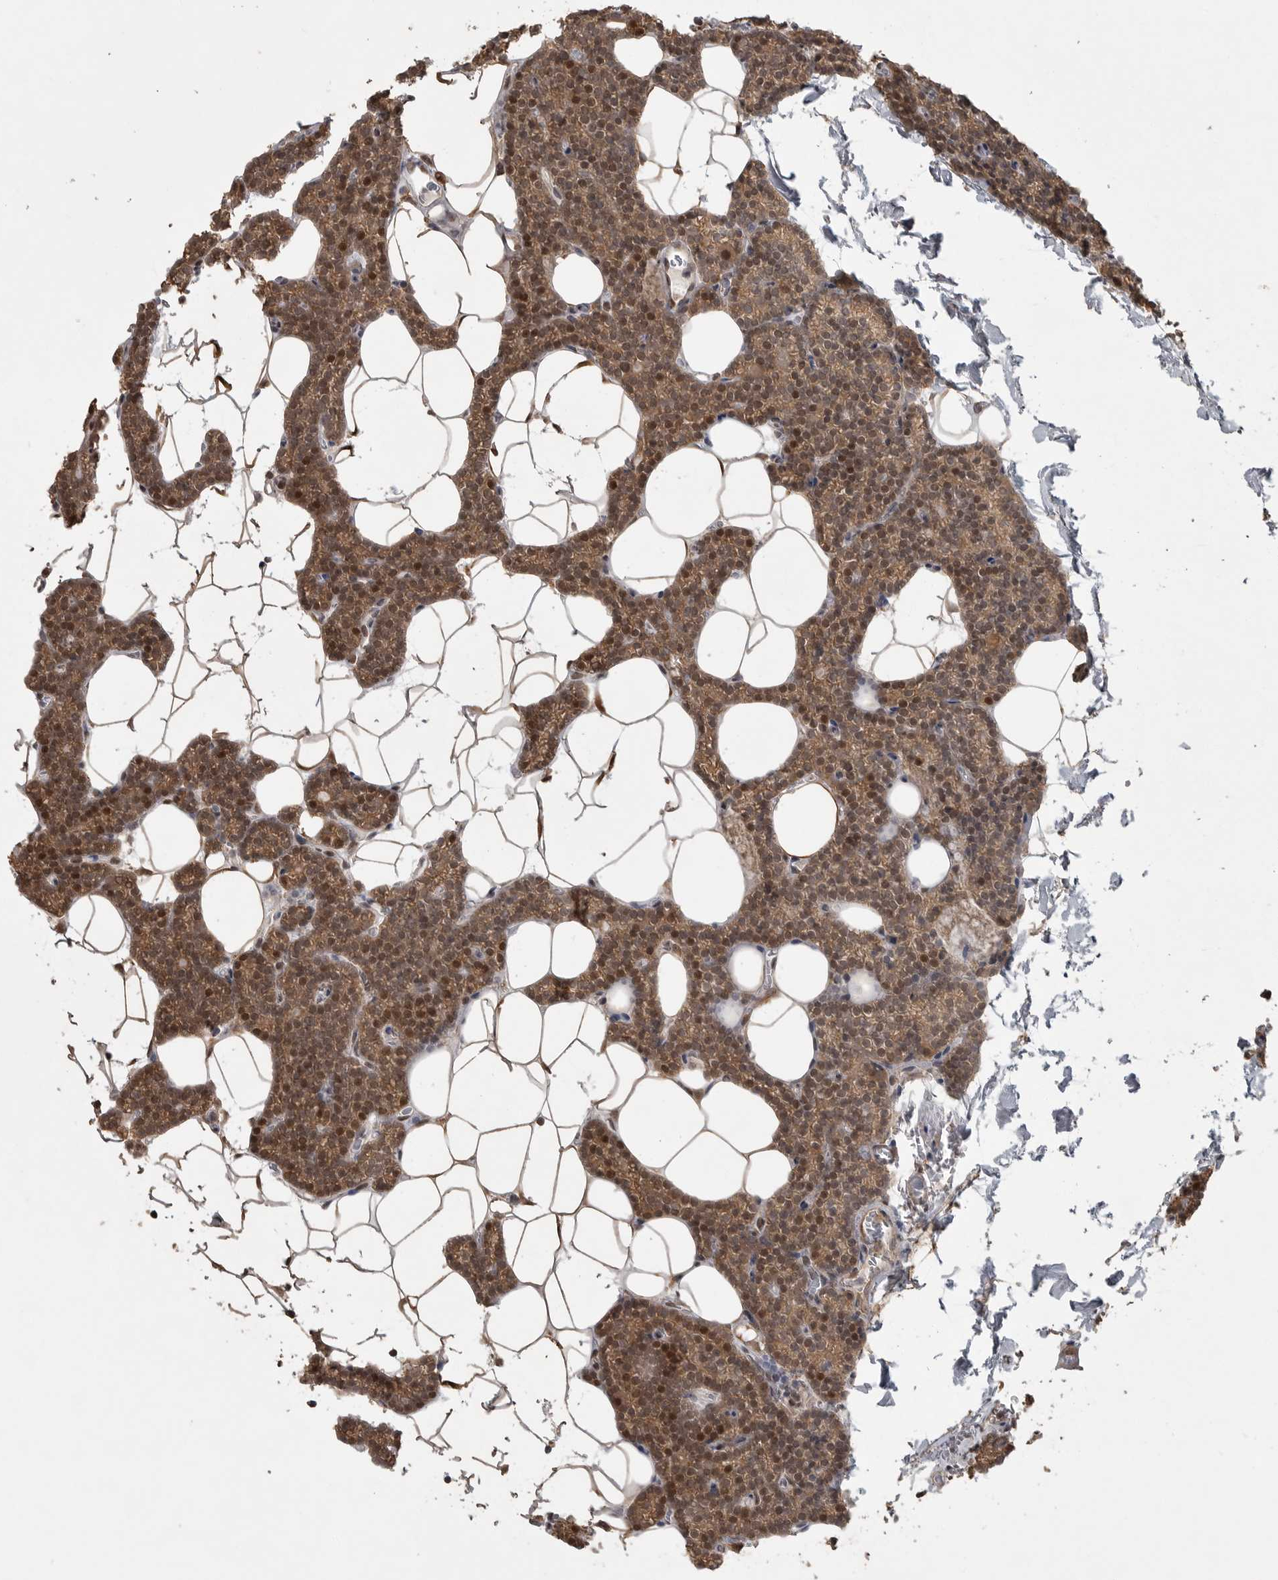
{"staining": {"intensity": "moderate", "quantity": ">75%", "location": "cytoplasmic/membranous"}, "tissue": "parathyroid gland", "cell_type": "Glandular cells", "image_type": "normal", "snomed": [{"axis": "morphology", "description": "Normal tissue, NOS"}, {"axis": "topography", "description": "Parathyroid gland"}], "caption": "IHC of normal human parathyroid gland displays medium levels of moderate cytoplasmic/membranous positivity in about >75% of glandular cells.", "gene": "LLGL1", "patient": {"sex": "male", "age": 42}}